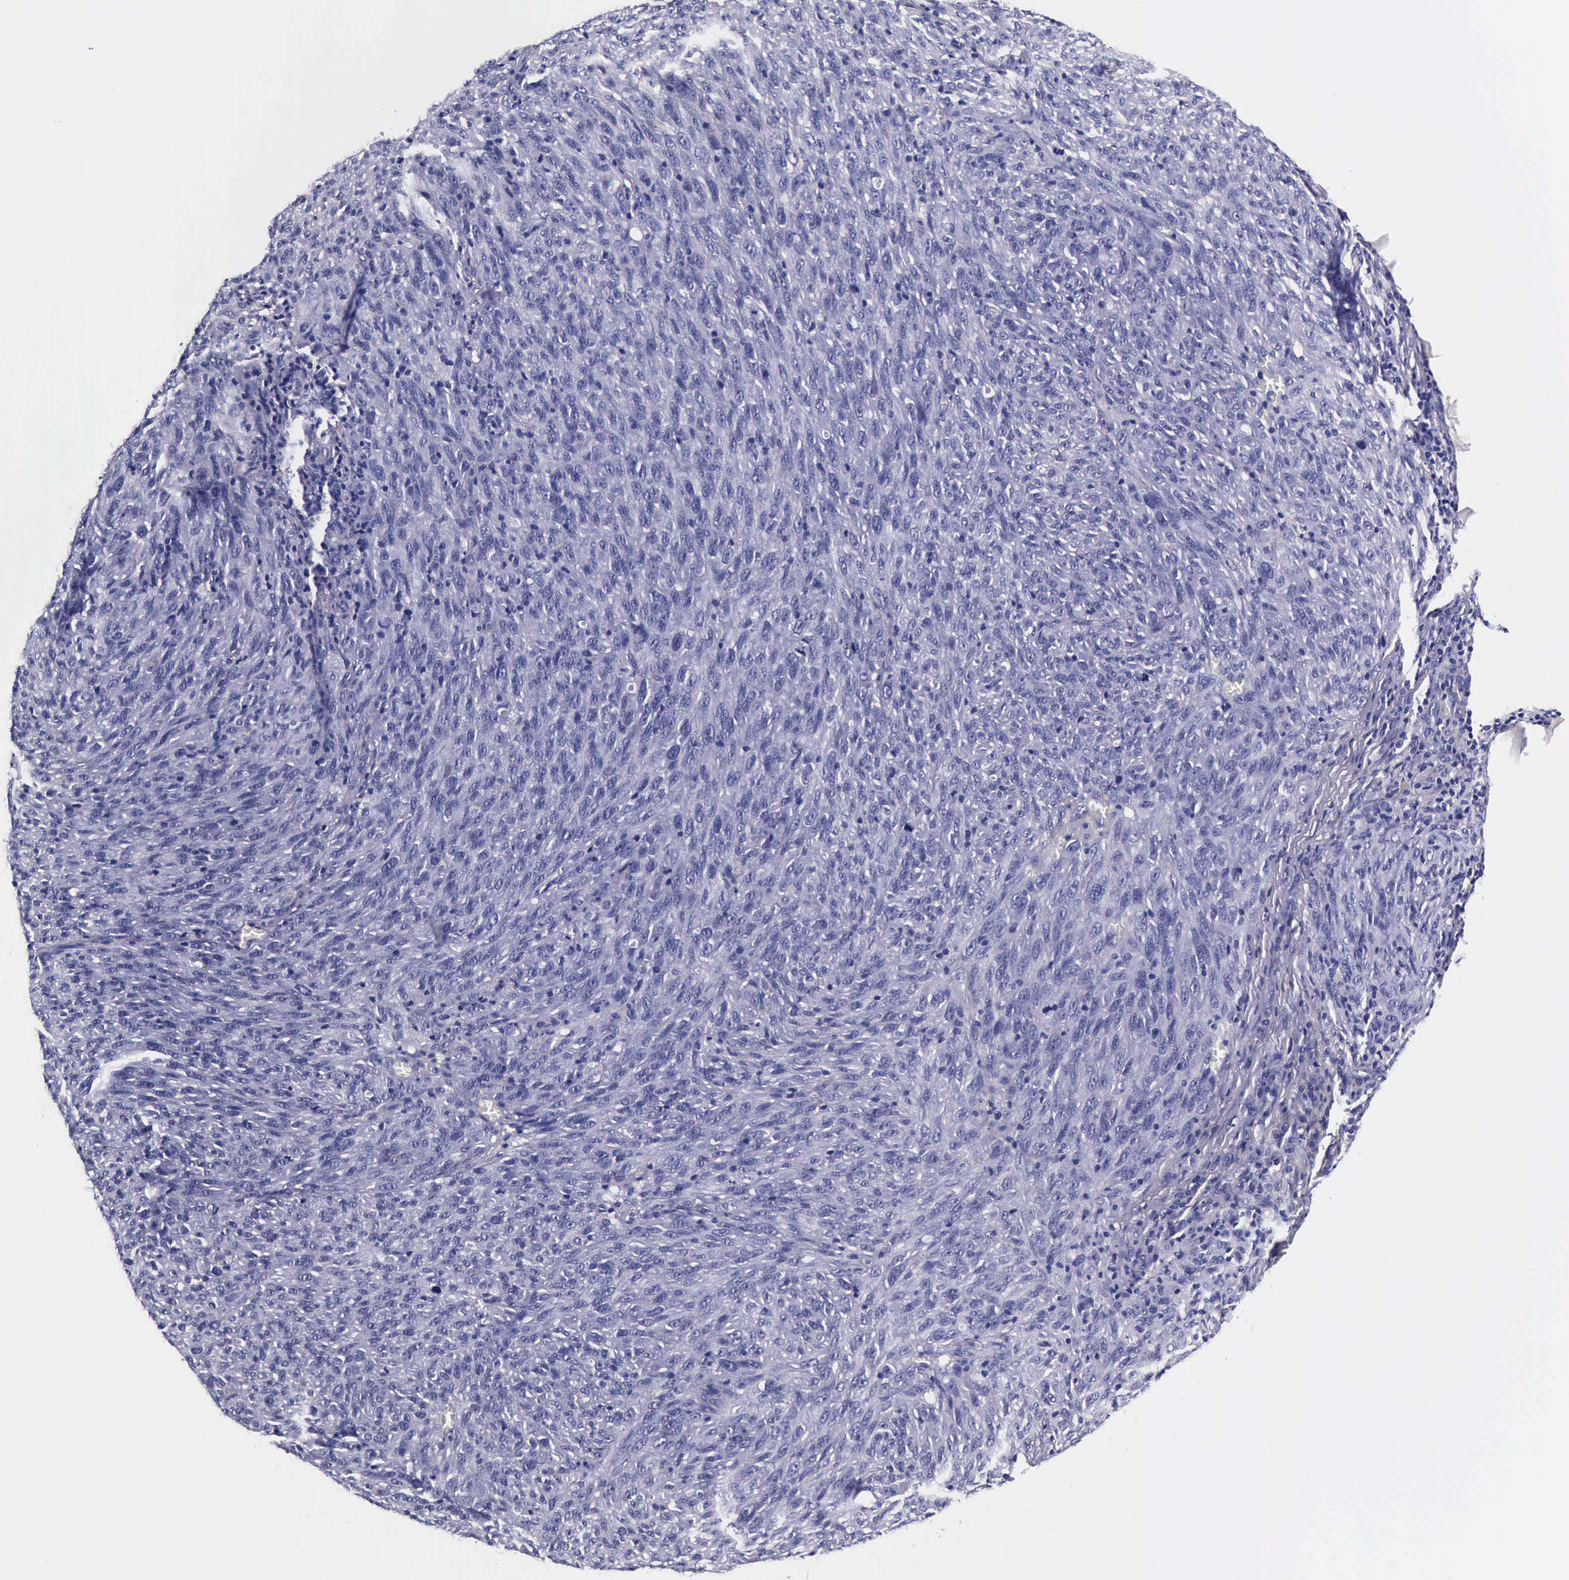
{"staining": {"intensity": "negative", "quantity": "none", "location": "none"}, "tissue": "melanoma", "cell_type": "Tumor cells", "image_type": "cancer", "snomed": [{"axis": "morphology", "description": "Malignant melanoma, NOS"}, {"axis": "topography", "description": "Skin"}], "caption": "An immunohistochemistry (IHC) image of malignant melanoma is shown. There is no staining in tumor cells of malignant melanoma.", "gene": "IAPP", "patient": {"sex": "male", "age": 76}}